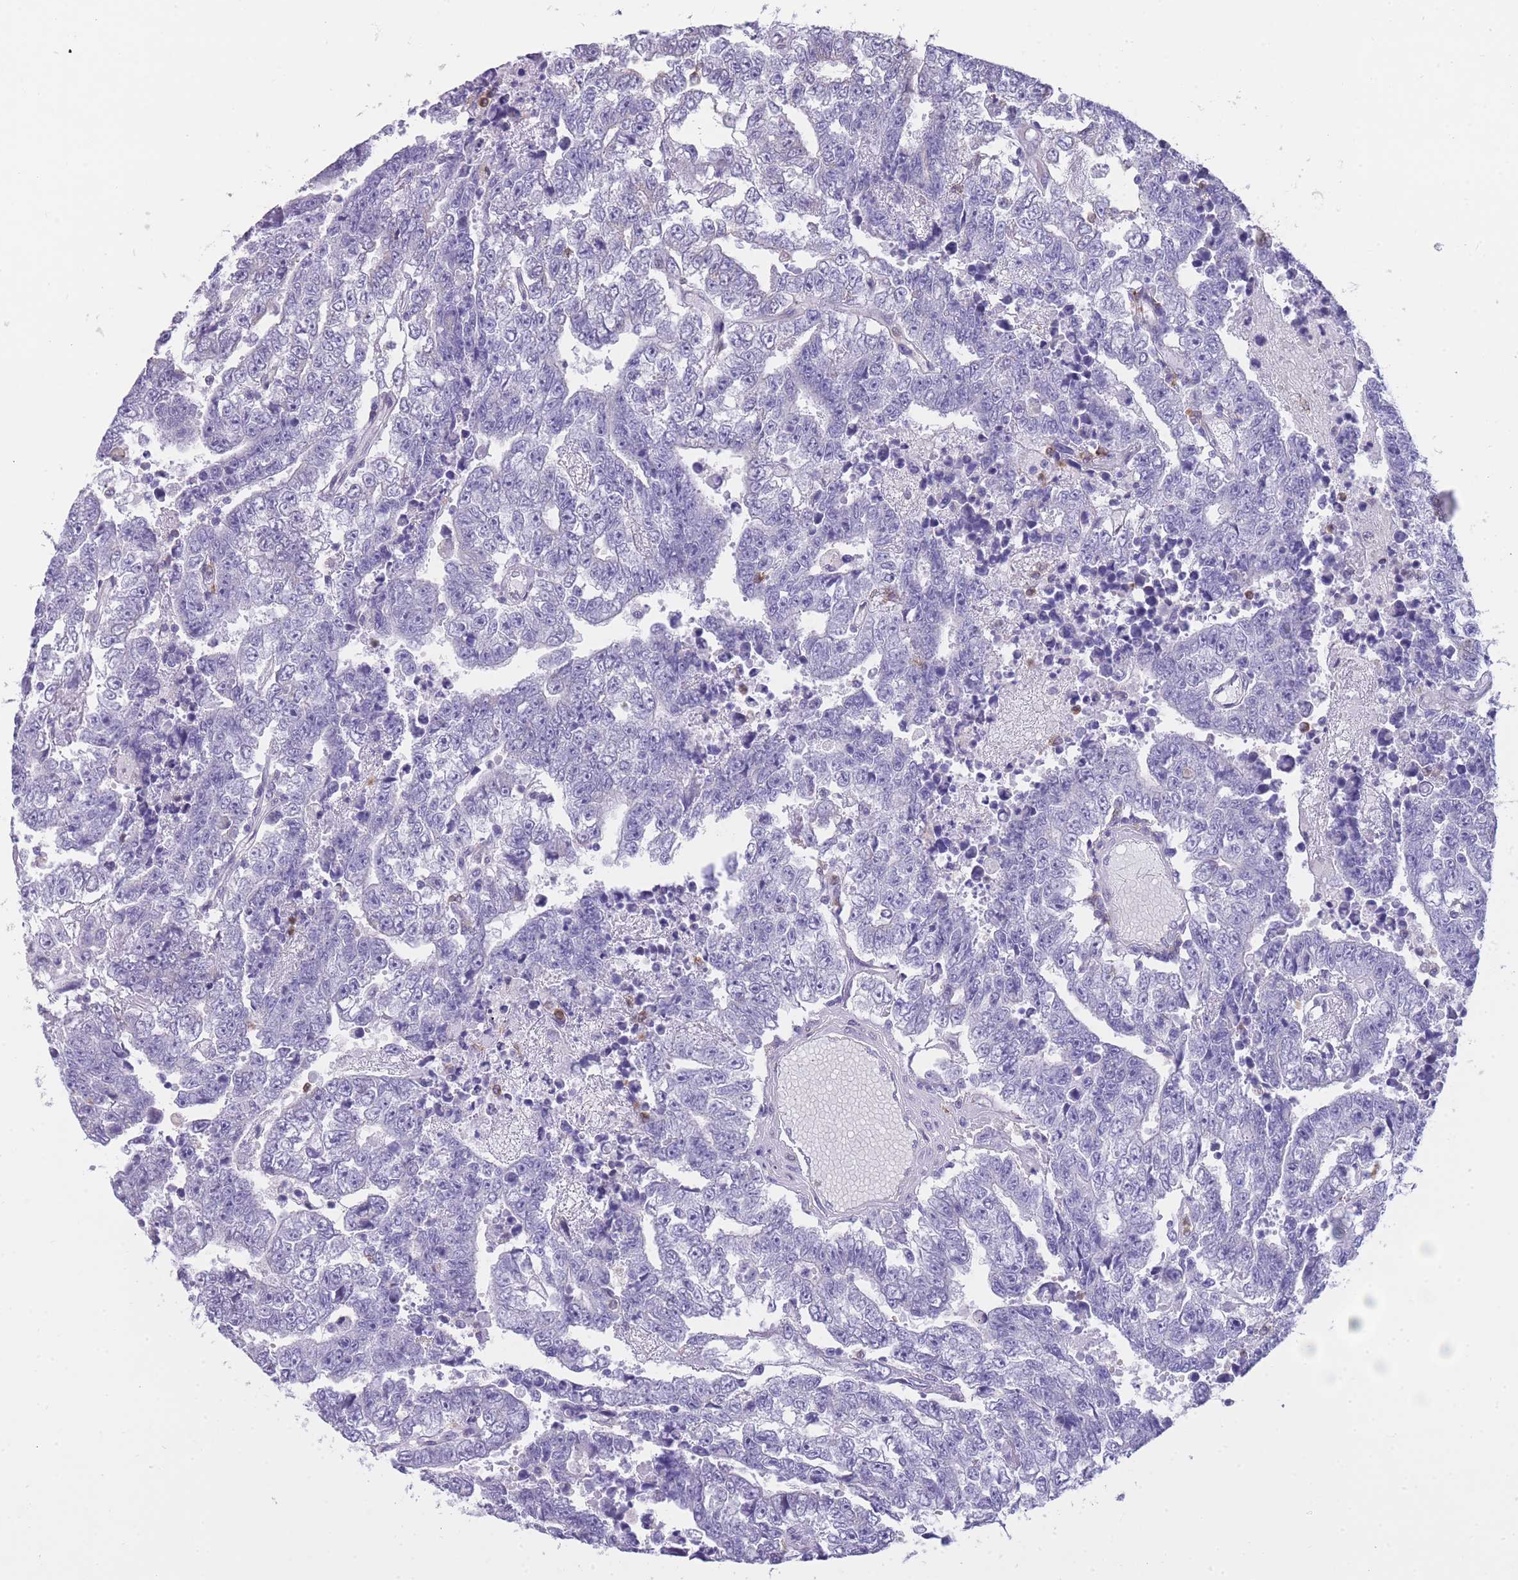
{"staining": {"intensity": "negative", "quantity": "none", "location": "none"}, "tissue": "testis cancer", "cell_type": "Tumor cells", "image_type": "cancer", "snomed": [{"axis": "morphology", "description": "Carcinoma, Embryonal, NOS"}, {"axis": "topography", "description": "Testis"}], "caption": "IHC histopathology image of human testis cancer (embryonal carcinoma) stained for a protein (brown), which demonstrates no expression in tumor cells.", "gene": "ZNF662", "patient": {"sex": "male", "age": 25}}